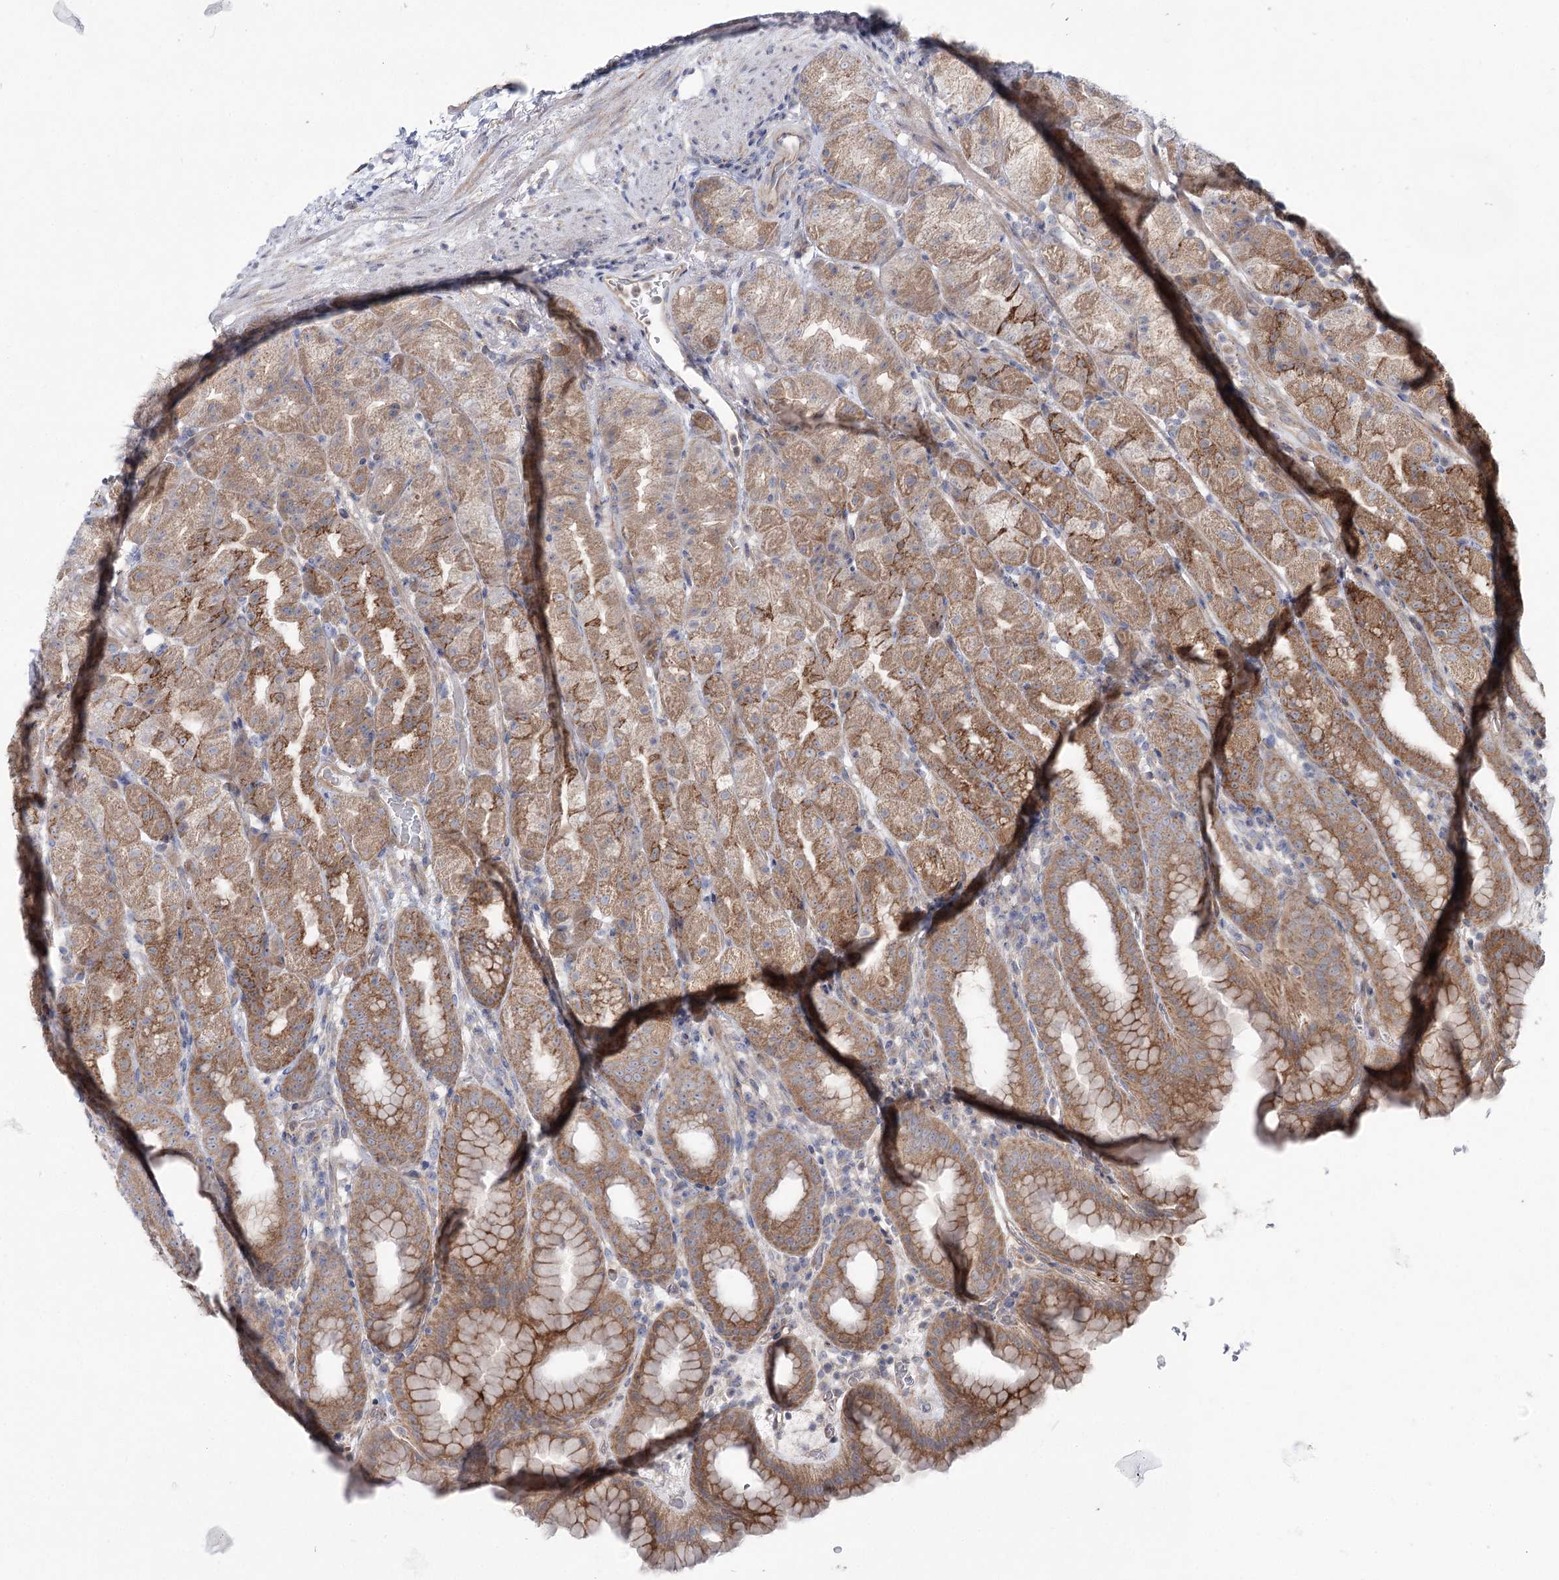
{"staining": {"intensity": "moderate", "quantity": ">75%", "location": "cytoplasmic/membranous"}, "tissue": "stomach", "cell_type": "Glandular cells", "image_type": "normal", "snomed": [{"axis": "morphology", "description": "Normal tissue, NOS"}, {"axis": "topography", "description": "Stomach, upper"}], "caption": "The histopathology image demonstrates staining of normal stomach, revealing moderate cytoplasmic/membranous protein positivity (brown color) within glandular cells.", "gene": "SCN11A", "patient": {"sex": "male", "age": 68}}